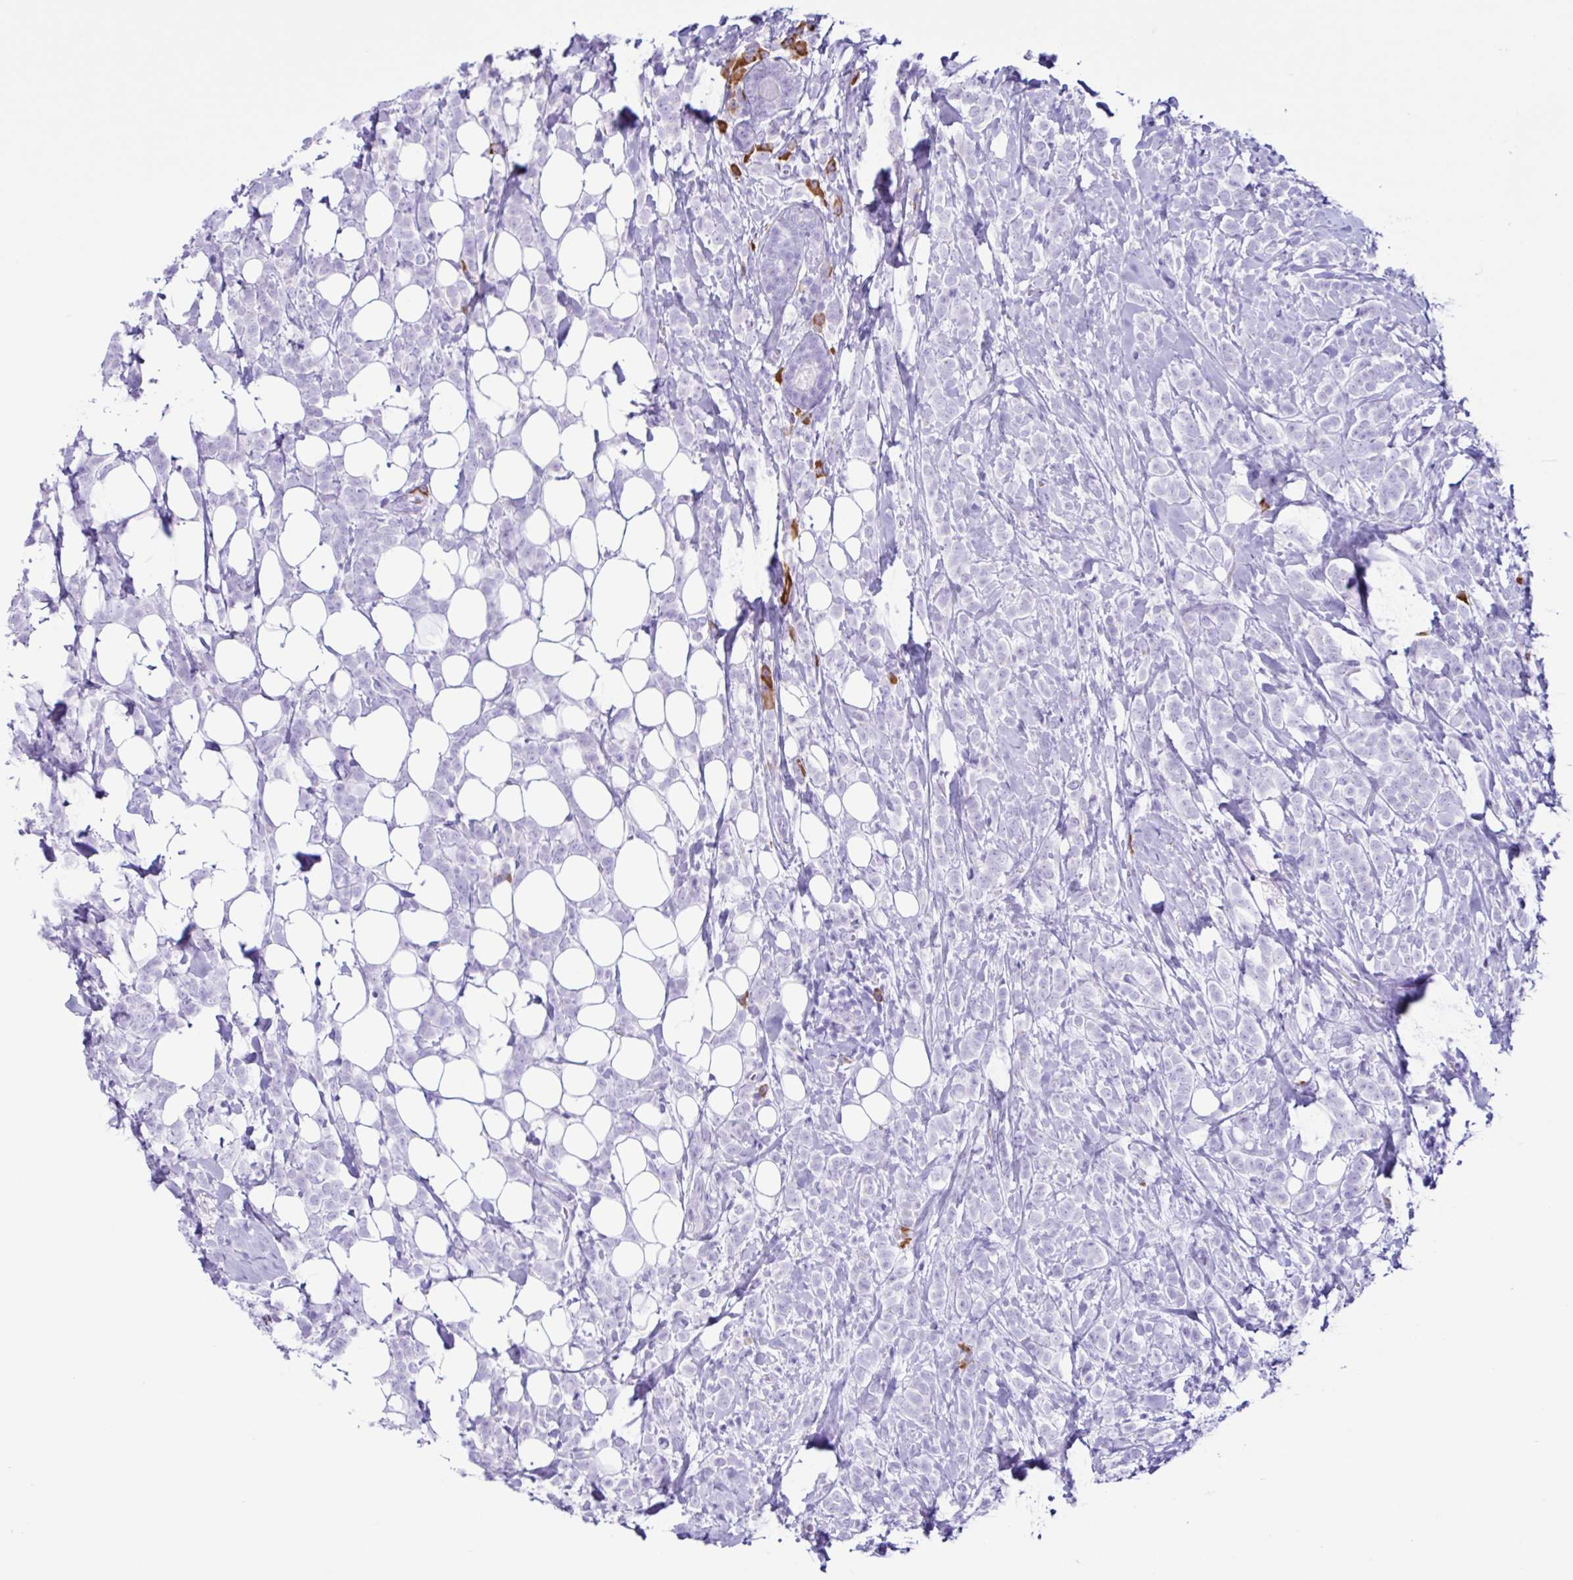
{"staining": {"intensity": "negative", "quantity": "none", "location": "none"}, "tissue": "breast cancer", "cell_type": "Tumor cells", "image_type": "cancer", "snomed": [{"axis": "morphology", "description": "Lobular carcinoma"}, {"axis": "topography", "description": "Breast"}], "caption": "Histopathology image shows no significant protein staining in tumor cells of breast cancer.", "gene": "PIGF", "patient": {"sex": "female", "age": 49}}